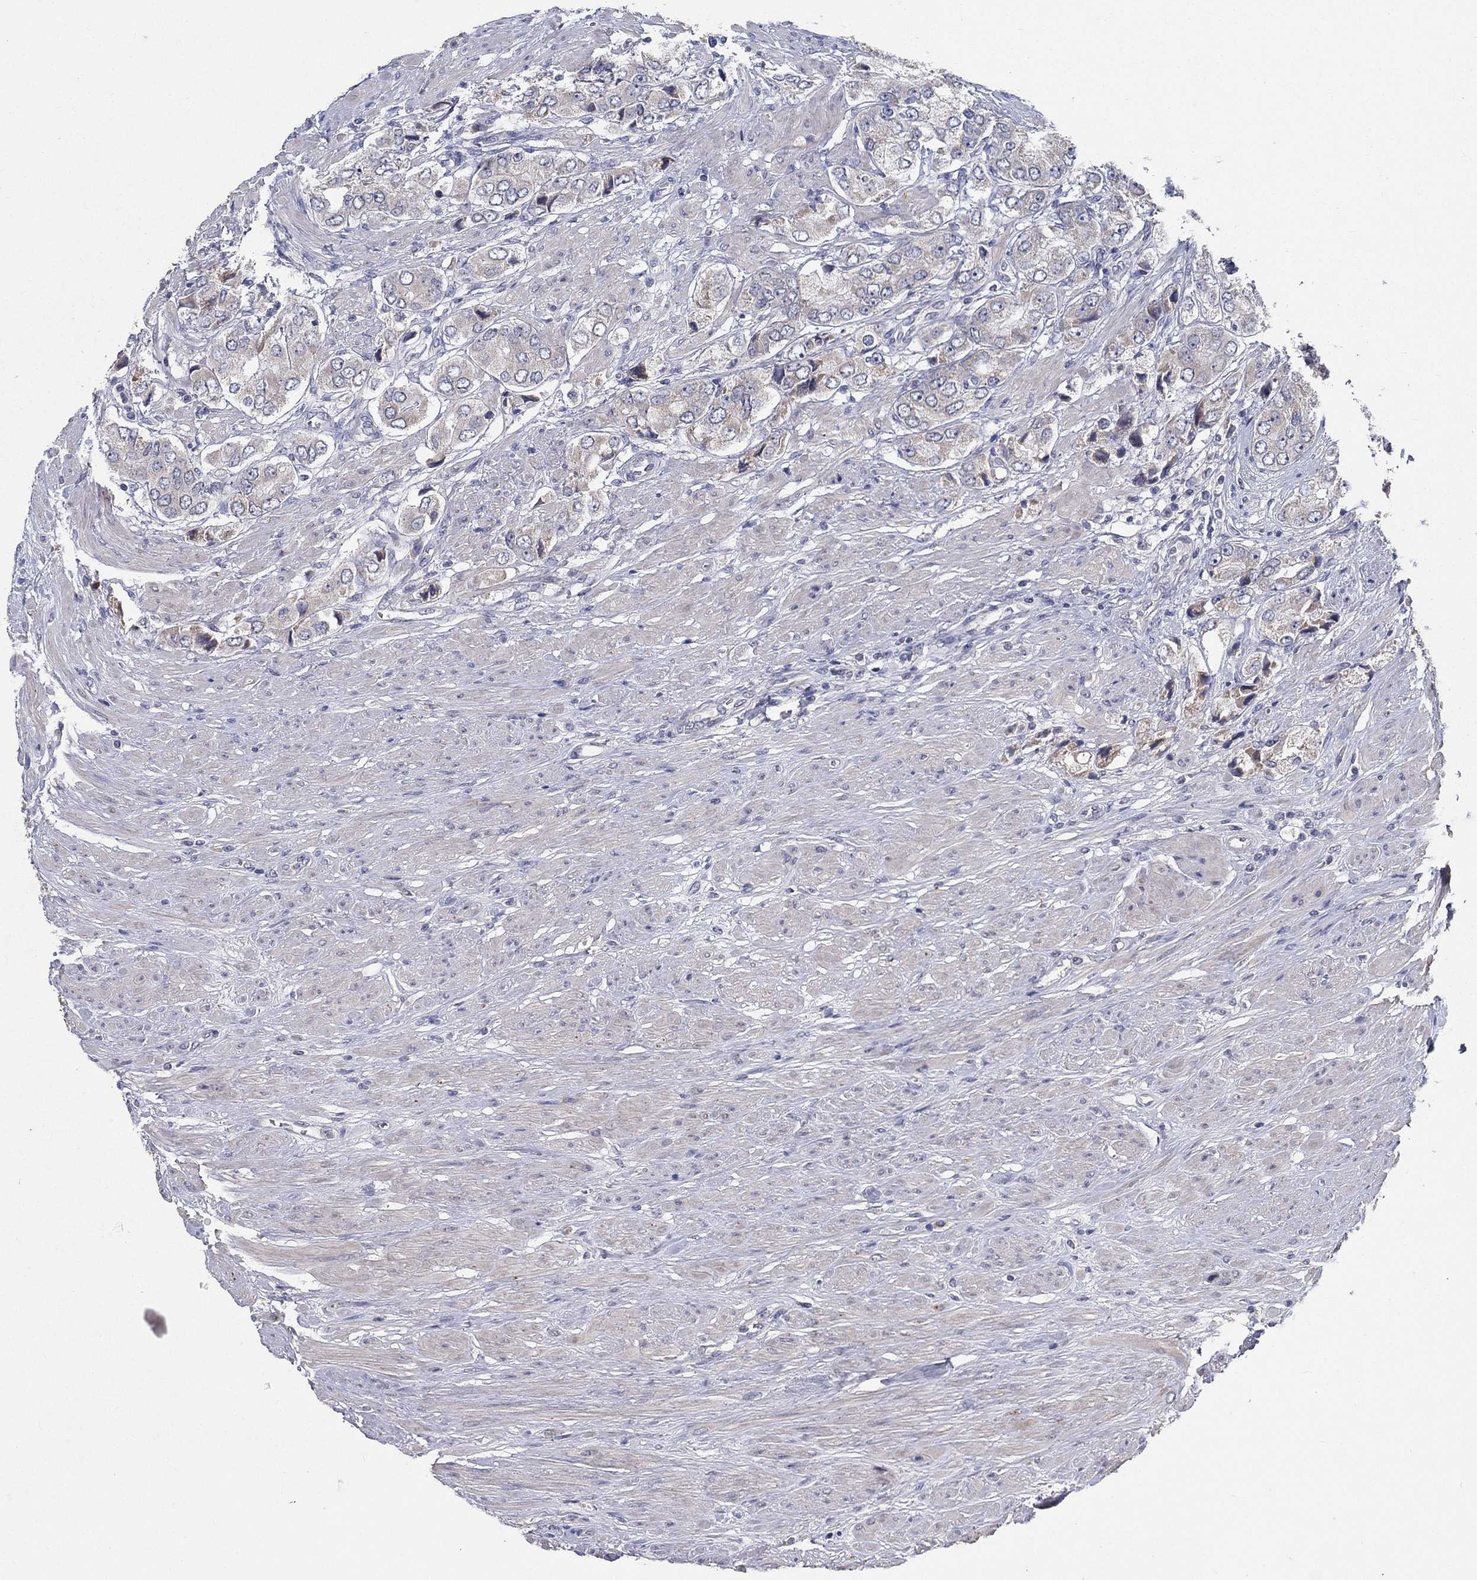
{"staining": {"intensity": "weak", "quantity": "<25%", "location": "cytoplasmic/membranous"}, "tissue": "prostate cancer", "cell_type": "Tumor cells", "image_type": "cancer", "snomed": [{"axis": "morphology", "description": "Adenocarcinoma, Low grade"}, {"axis": "topography", "description": "Prostate"}], "caption": "This is a histopathology image of IHC staining of prostate cancer (low-grade adenocarcinoma), which shows no positivity in tumor cells. Brightfield microscopy of immunohistochemistry (IHC) stained with DAB (3,3'-diaminobenzidine) (brown) and hematoxylin (blue), captured at high magnification.", "gene": "PROZ", "patient": {"sex": "male", "age": 69}}